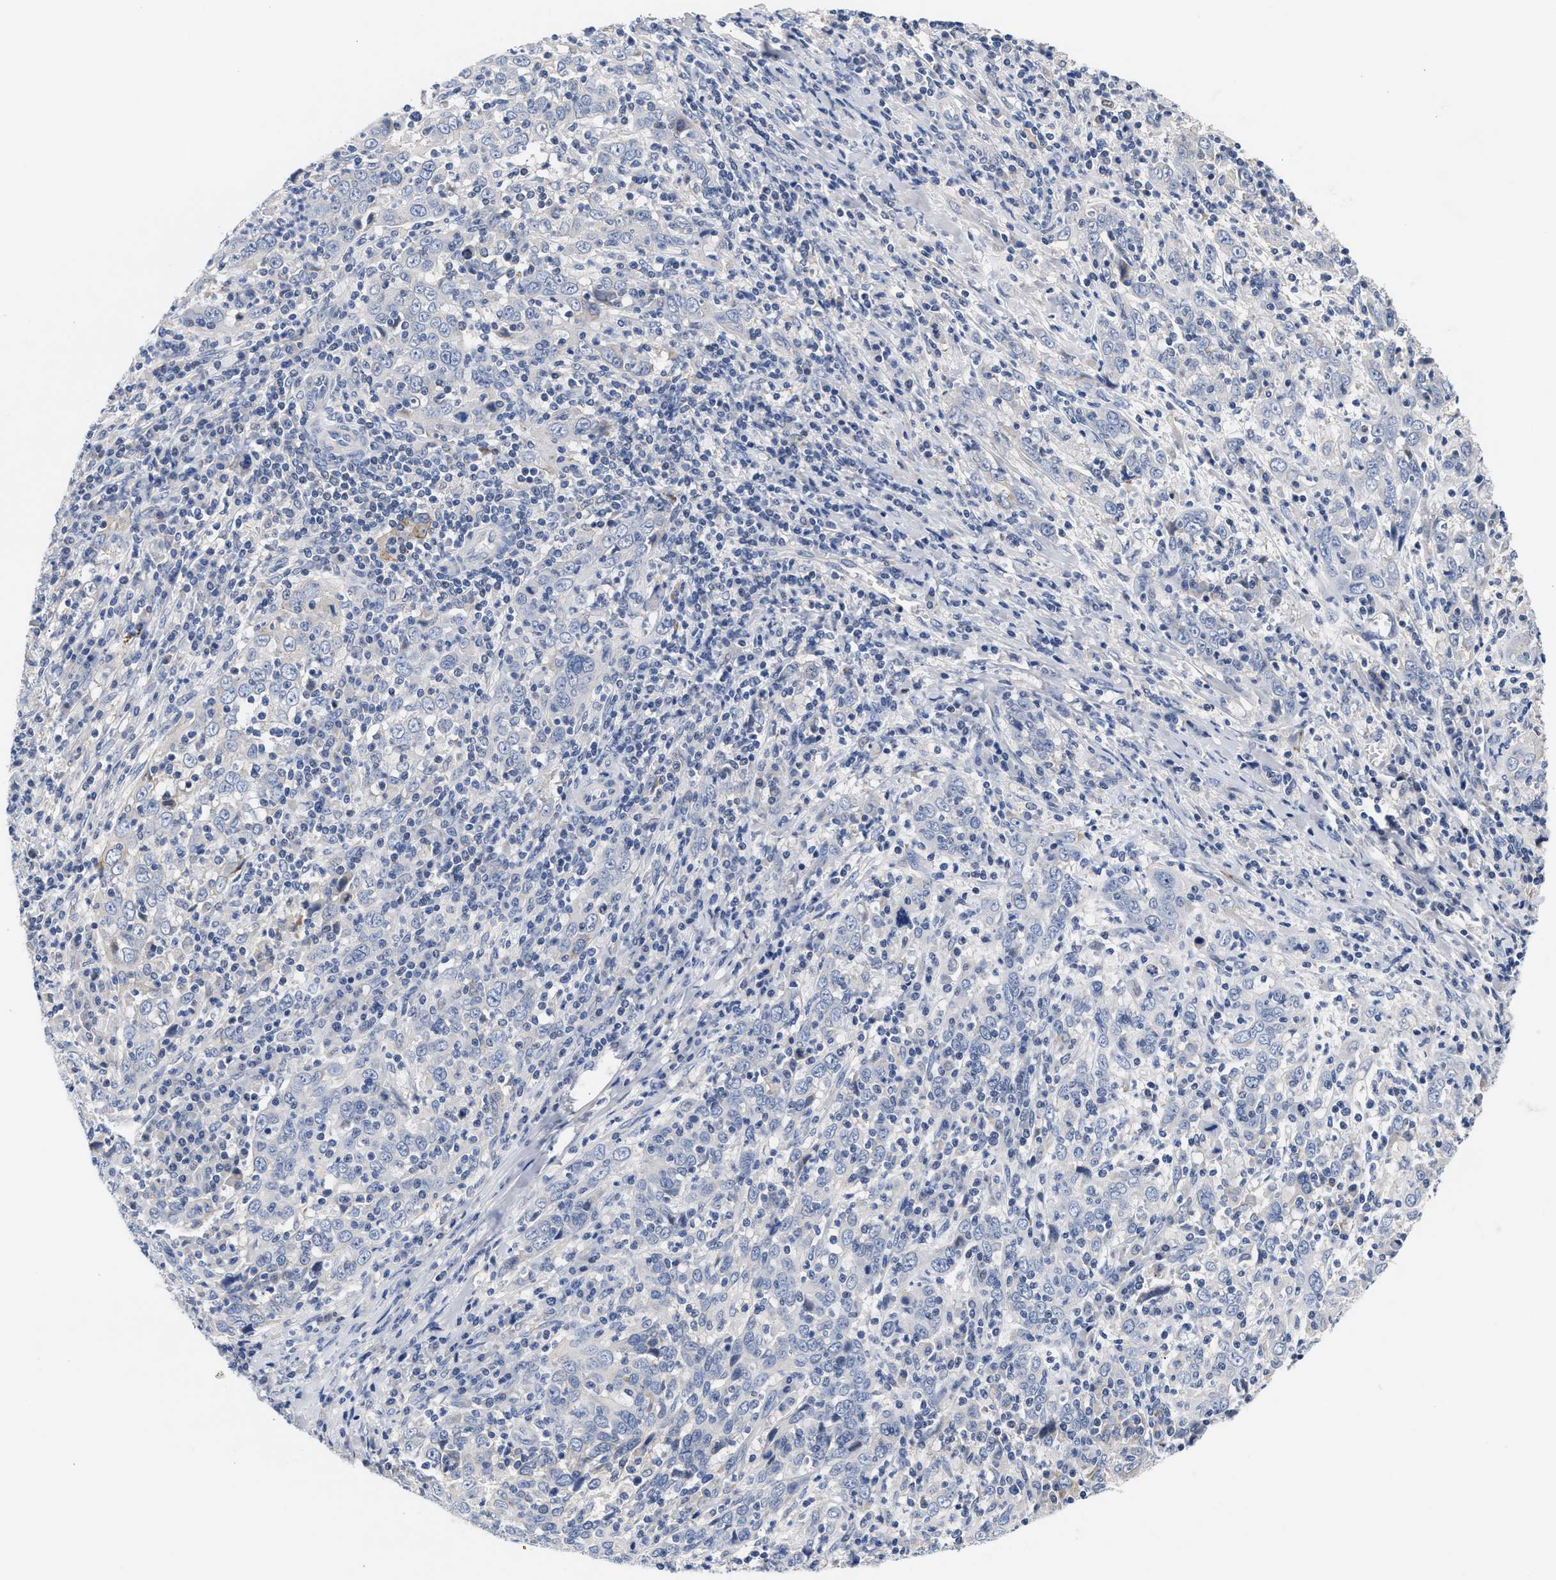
{"staining": {"intensity": "negative", "quantity": "none", "location": "none"}, "tissue": "cervical cancer", "cell_type": "Tumor cells", "image_type": "cancer", "snomed": [{"axis": "morphology", "description": "Squamous cell carcinoma, NOS"}, {"axis": "topography", "description": "Cervix"}], "caption": "Cervical squamous cell carcinoma stained for a protein using immunohistochemistry displays no positivity tumor cells.", "gene": "ACTL7B", "patient": {"sex": "female", "age": 46}}